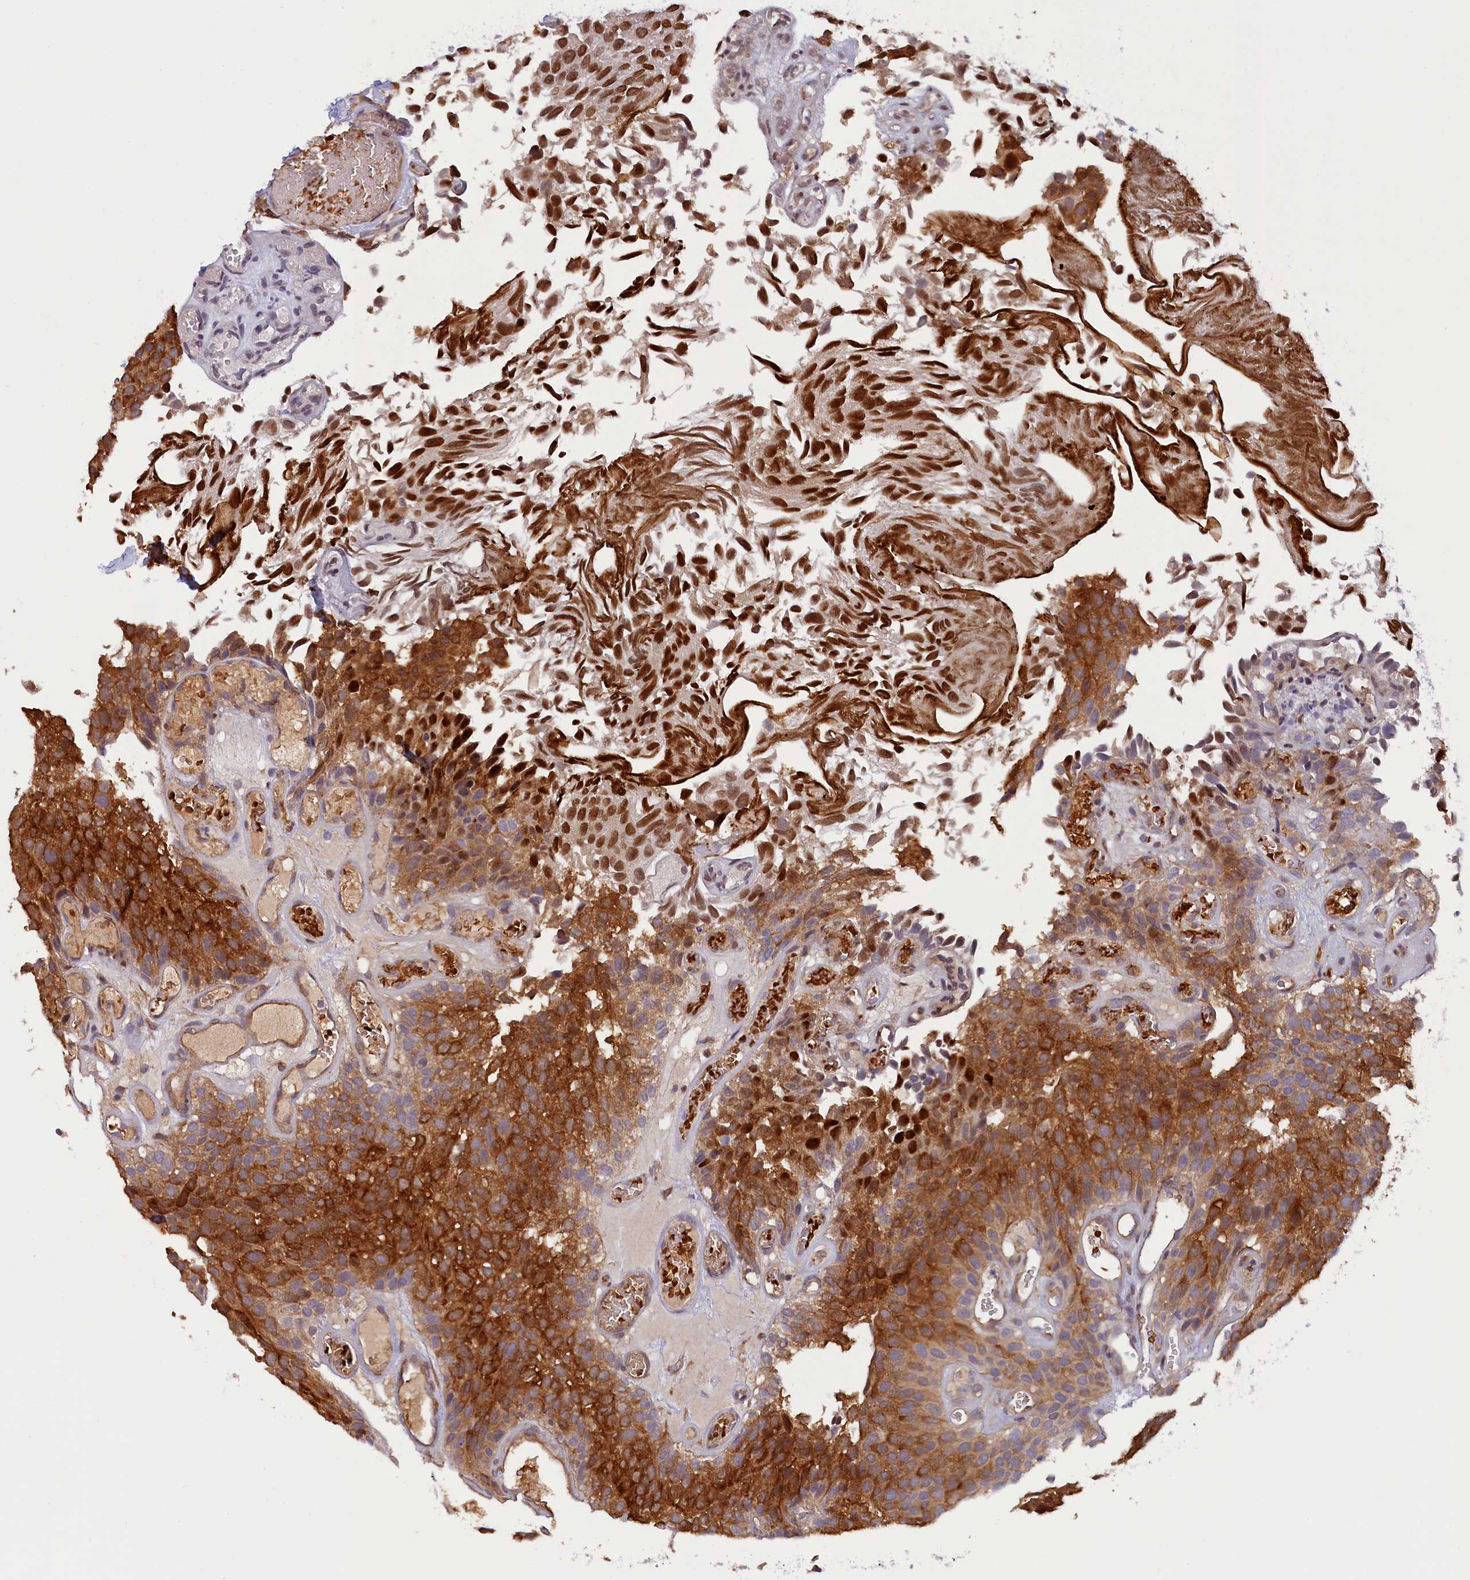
{"staining": {"intensity": "strong", "quantity": ">75%", "location": "cytoplasmic/membranous"}, "tissue": "urothelial cancer", "cell_type": "Tumor cells", "image_type": "cancer", "snomed": [{"axis": "morphology", "description": "Urothelial carcinoma, Low grade"}, {"axis": "topography", "description": "Urinary bladder"}], "caption": "Strong cytoplasmic/membranous staining for a protein is identified in about >75% of tumor cells of low-grade urothelial carcinoma using IHC.", "gene": "CCDC9B", "patient": {"sex": "male", "age": 89}}